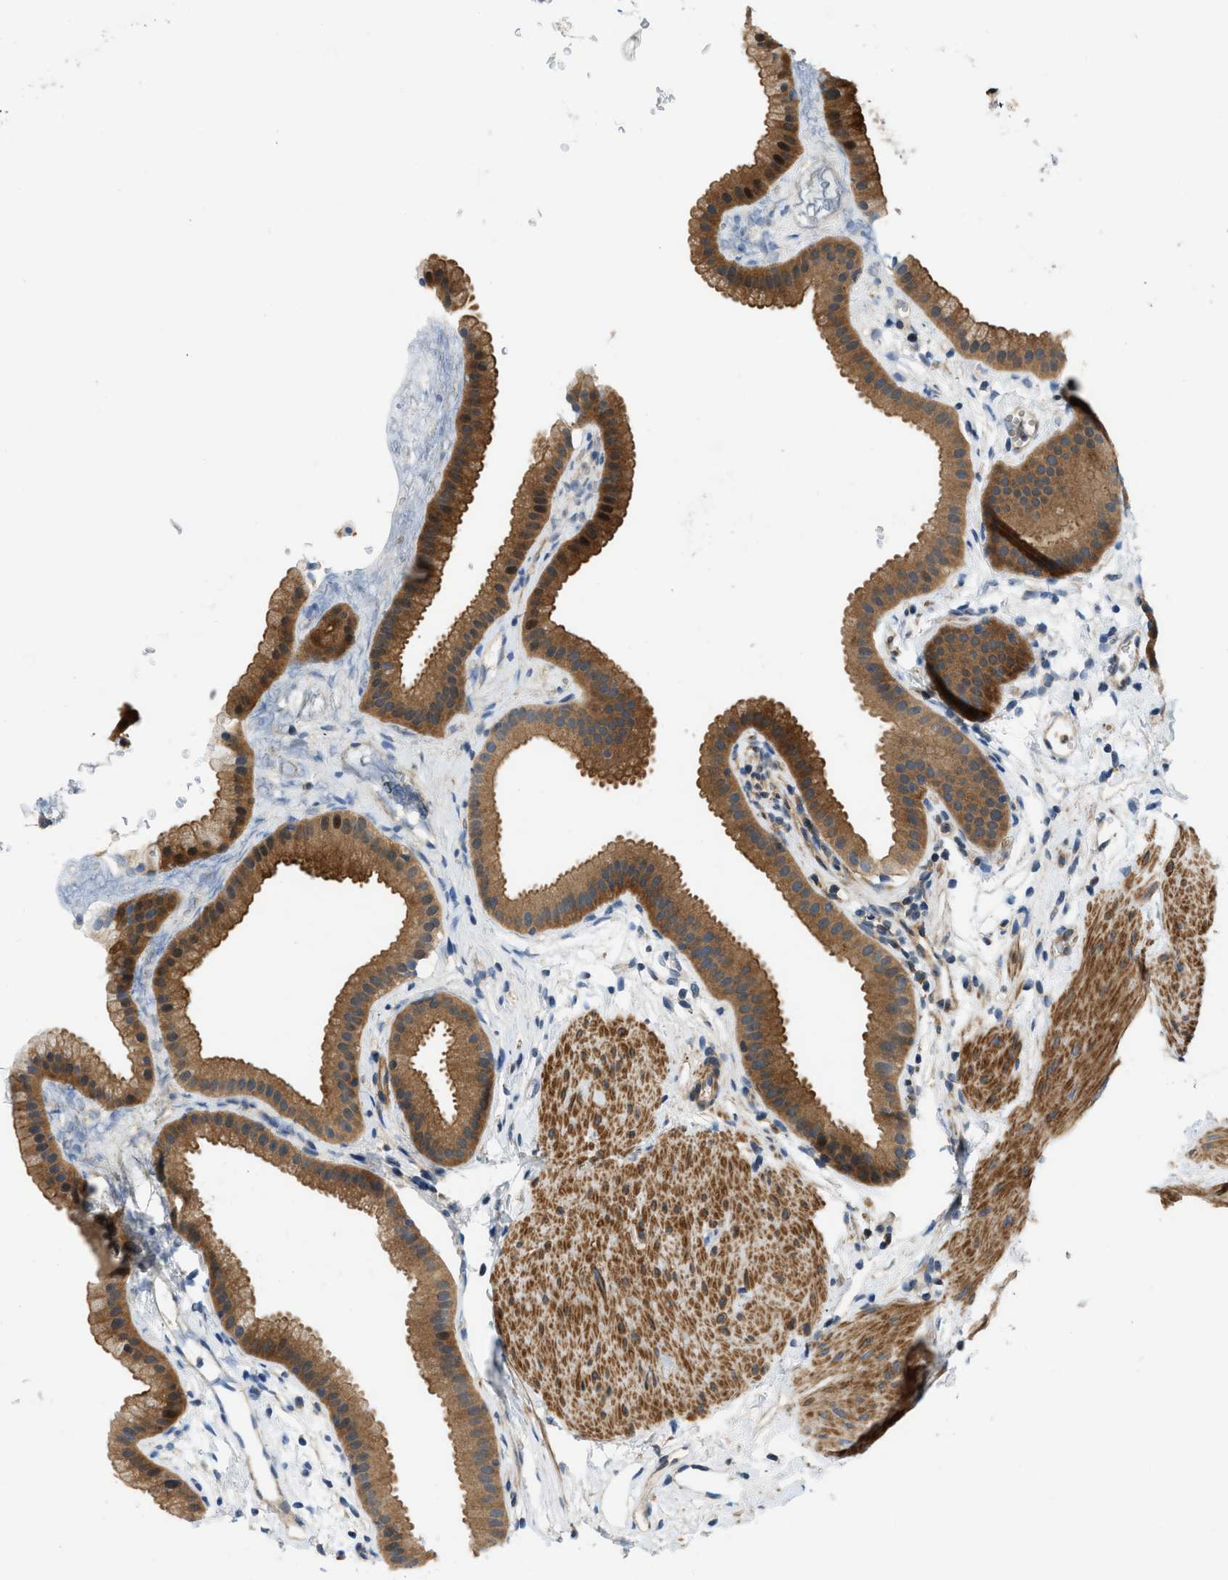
{"staining": {"intensity": "moderate", "quantity": ">75%", "location": "cytoplasmic/membranous"}, "tissue": "gallbladder", "cell_type": "Glandular cells", "image_type": "normal", "snomed": [{"axis": "morphology", "description": "Normal tissue, NOS"}, {"axis": "topography", "description": "Gallbladder"}], "caption": "Immunohistochemical staining of benign human gallbladder shows >75% levels of moderate cytoplasmic/membranous protein staining in approximately >75% of glandular cells. (DAB = brown stain, brightfield microscopy at high magnification).", "gene": "GPR31", "patient": {"sex": "female", "age": 64}}